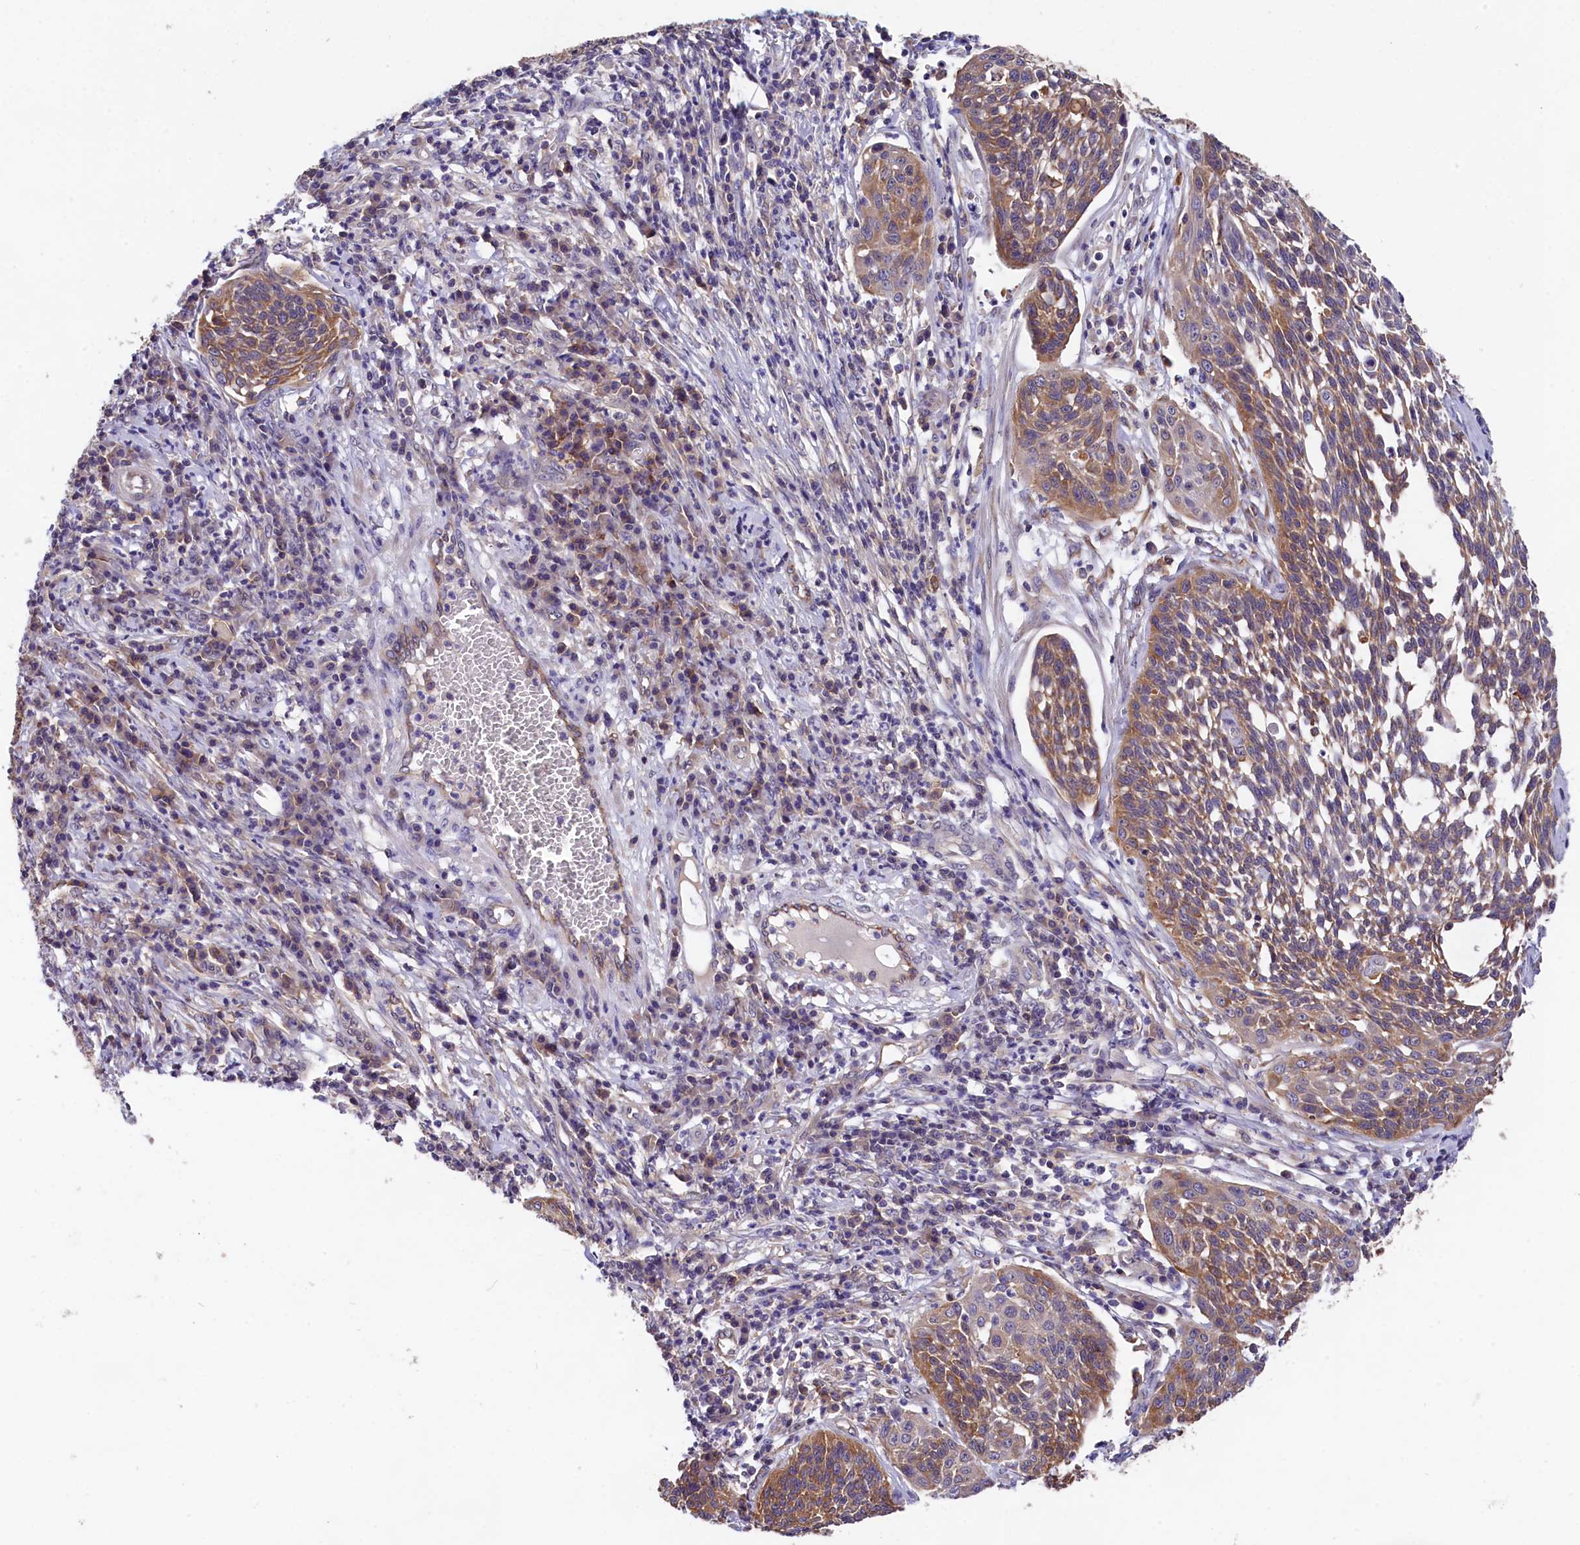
{"staining": {"intensity": "moderate", "quantity": ">75%", "location": "cytoplasmic/membranous"}, "tissue": "cervical cancer", "cell_type": "Tumor cells", "image_type": "cancer", "snomed": [{"axis": "morphology", "description": "Squamous cell carcinoma, NOS"}, {"axis": "topography", "description": "Cervix"}], "caption": "DAB immunohistochemical staining of cervical cancer exhibits moderate cytoplasmic/membranous protein positivity in approximately >75% of tumor cells.", "gene": "OAS3", "patient": {"sex": "female", "age": 34}}